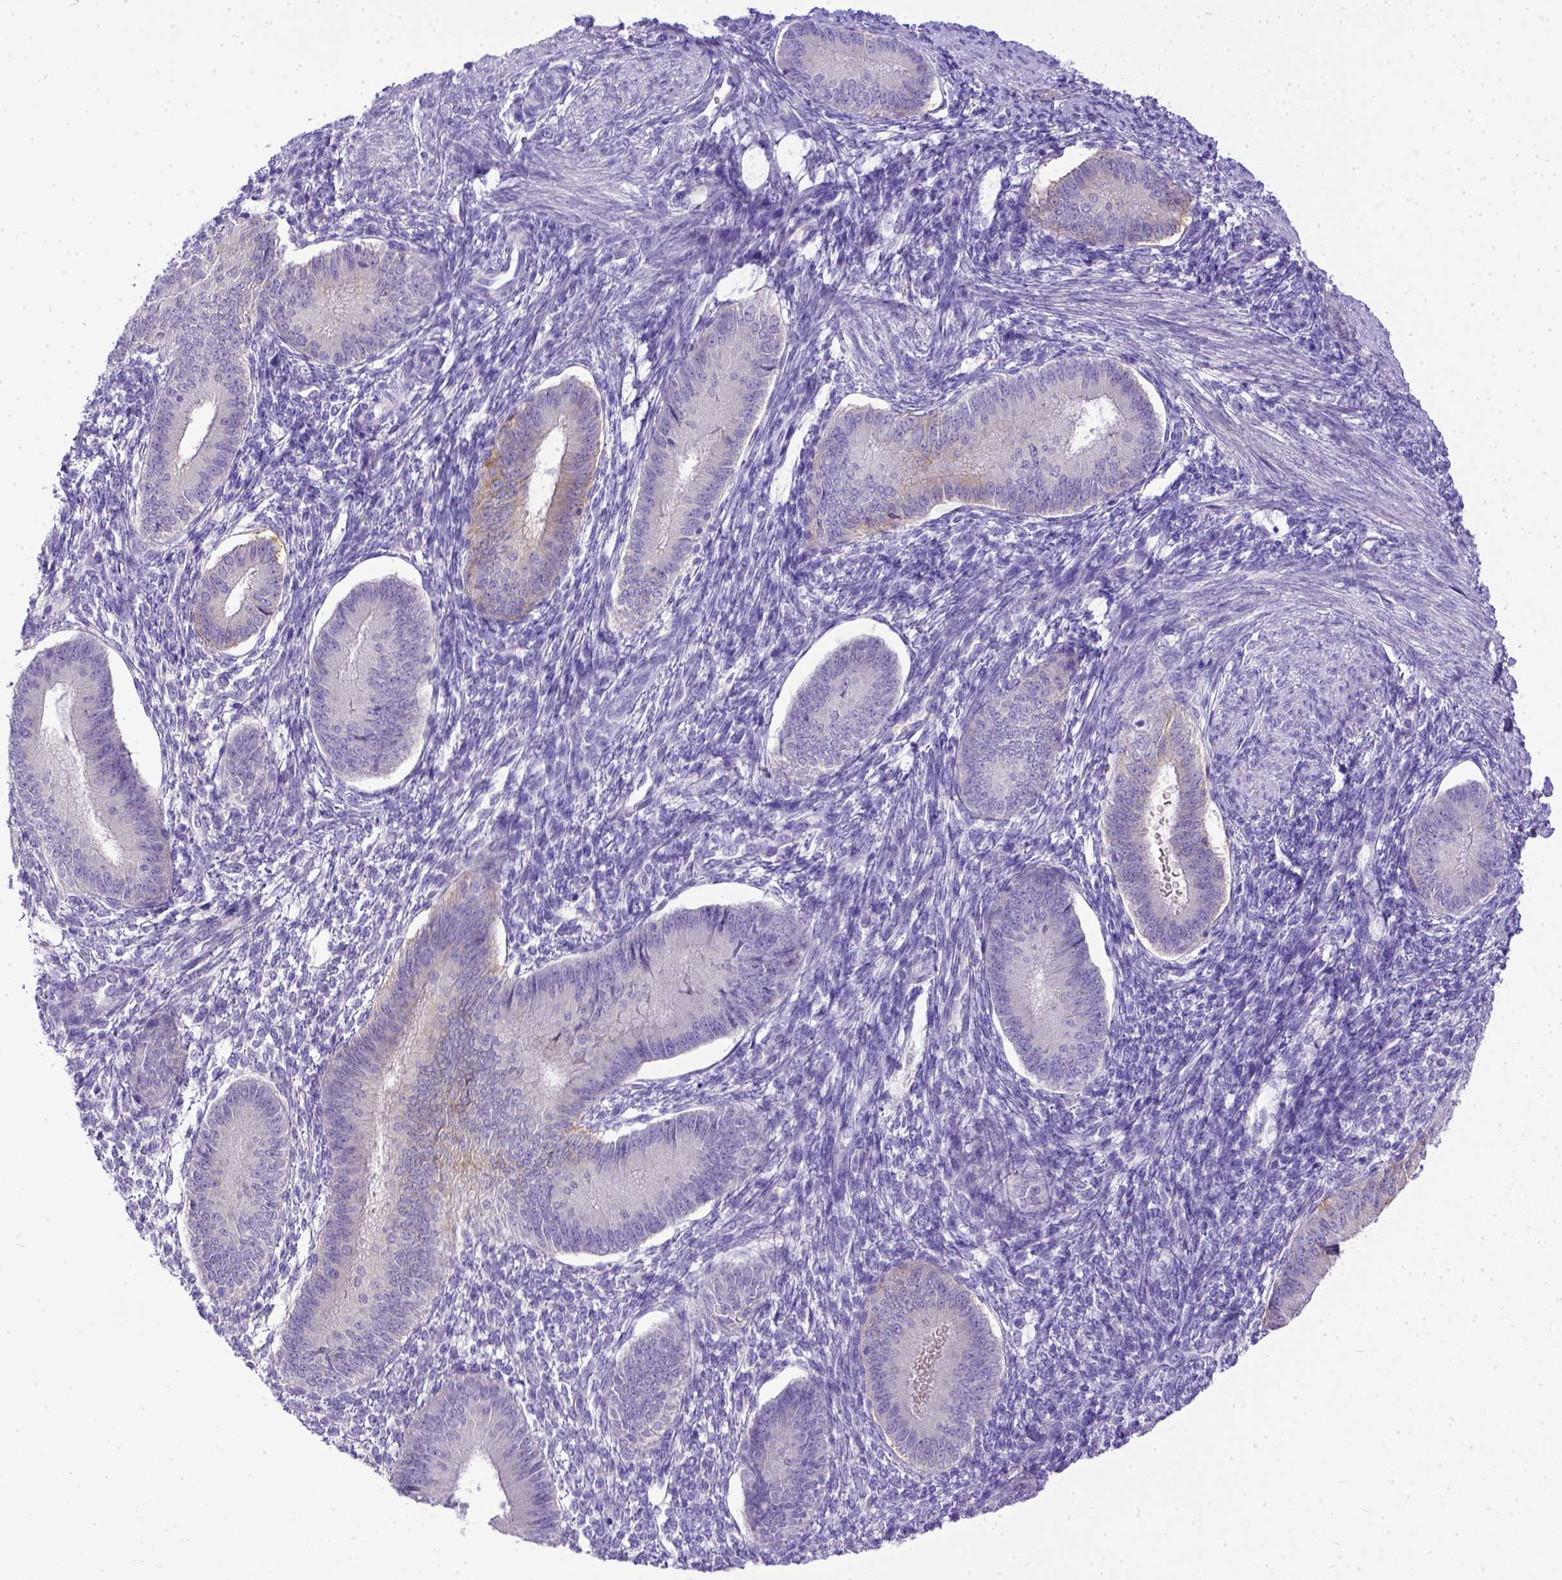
{"staining": {"intensity": "negative", "quantity": "none", "location": "none"}, "tissue": "endometrium", "cell_type": "Cells in endometrial stroma", "image_type": "normal", "snomed": [{"axis": "morphology", "description": "Normal tissue, NOS"}, {"axis": "topography", "description": "Endometrium"}], "caption": "Cells in endometrial stroma are negative for brown protein staining in benign endometrium.", "gene": "BTN1A1", "patient": {"sex": "female", "age": 39}}